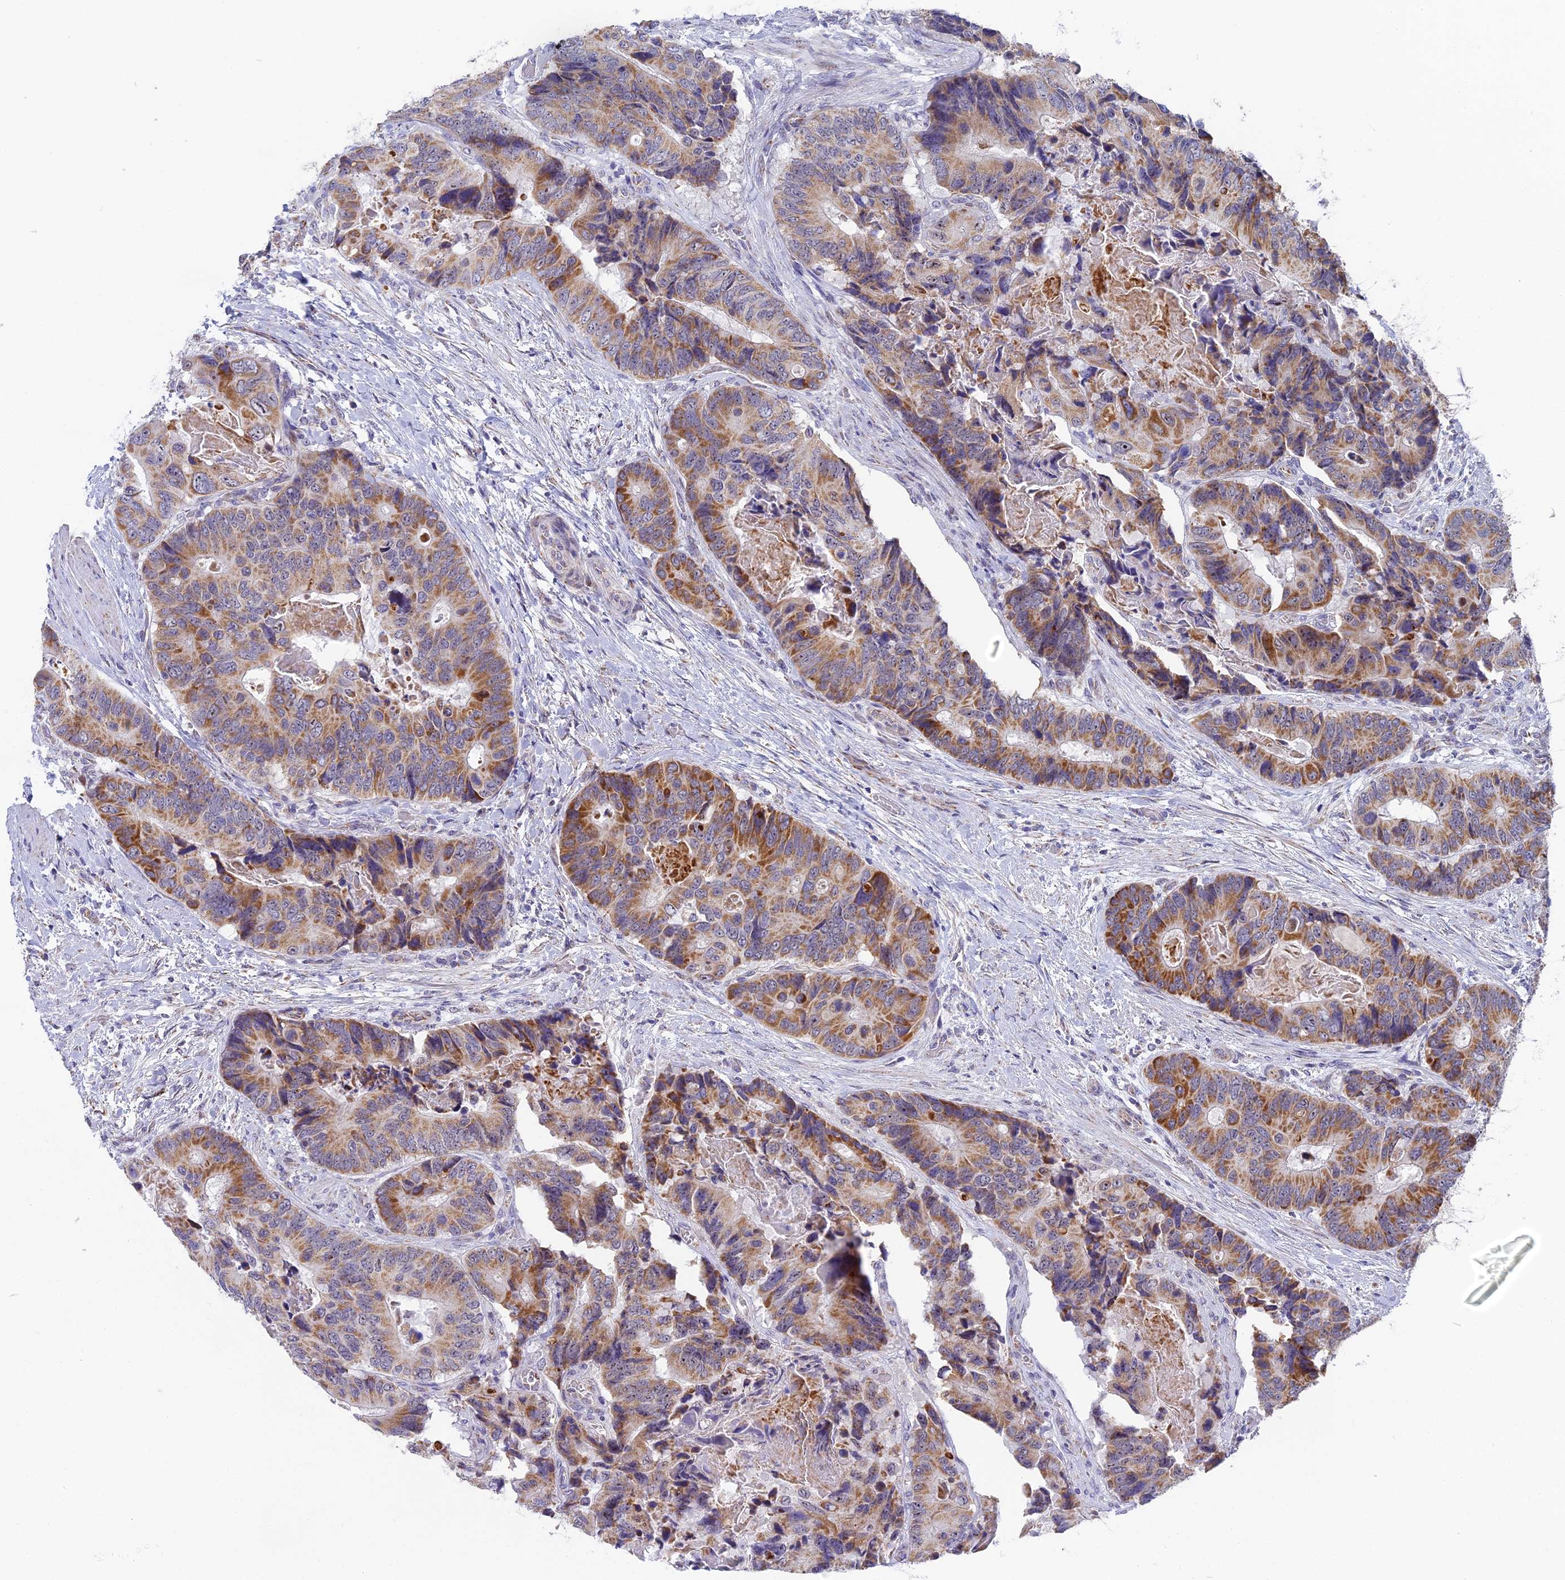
{"staining": {"intensity": "moderate", "quantity": ">75%", "location": "cytoplasmic/membranous"}, "tissue": "colorectal cancer", "cell_type": "Tumor cells", "image_type": "cancer", "snomed": [{"axis": "morphology", "description": "Adenocarcinoma, NOS"}, {"axis": "topography", "description": "Colon"}], "caption": "The histopathology image reveals a brown stain indicating the presence of a protein in the cytoplasmic/membranous of tumor cells in colorectal adenocarcinoma. (brown staining indicates protein expression, while blue staining denotes nuclei).", "gene": "DTWD1", "patient": {"sex": "male", "age": 84}}